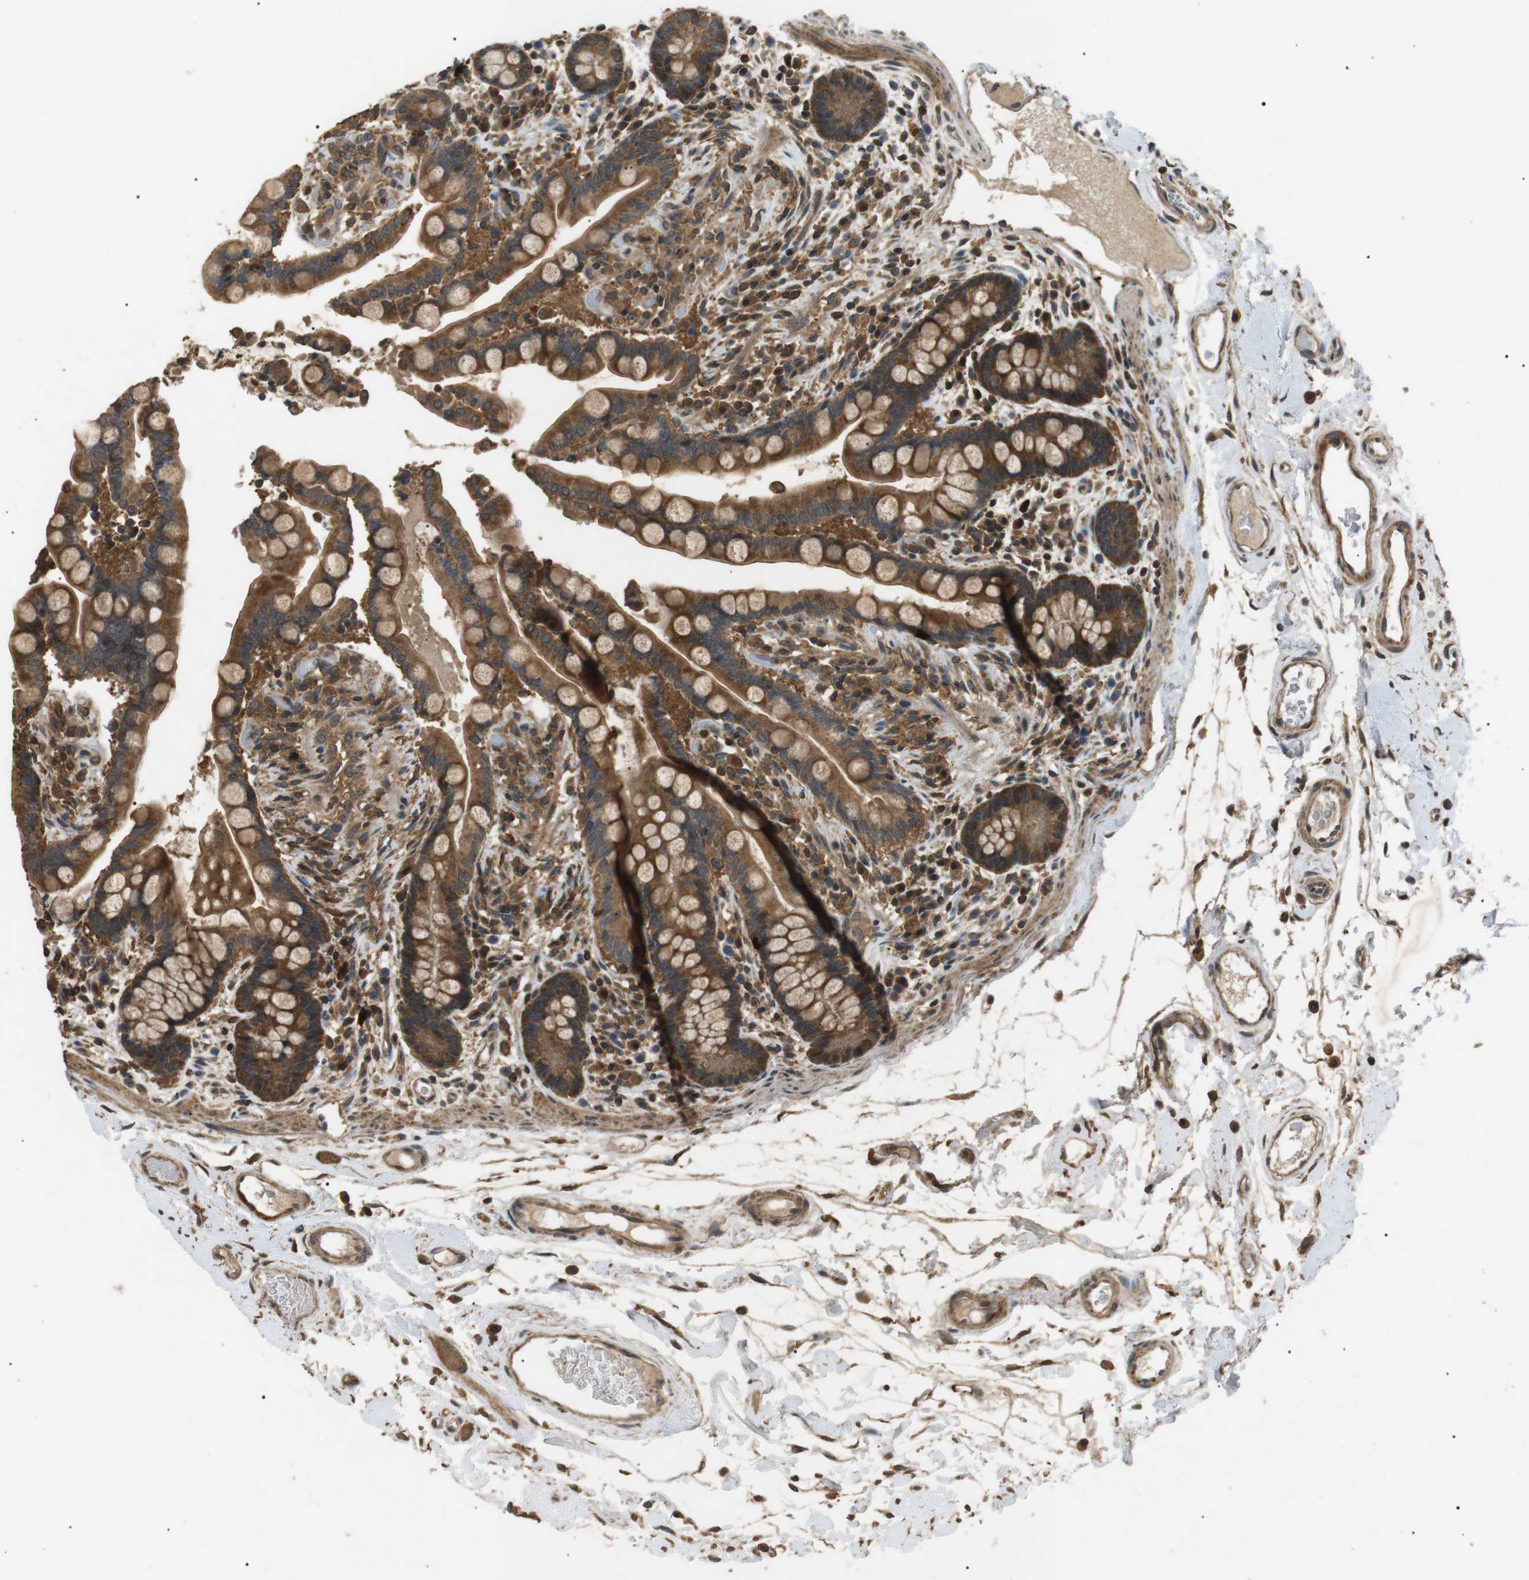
{"staining": {"intensity": "moderate", "quantity": ">75%", "location": "cytoplasmic/membranous"}, "tissue": "colon", "cell_type": "Endothelial cells", "image_type": "normal", "snomed": [{"axis": "morphology", "description": "Normal tissue, NOS"}, {"axis": "topography", "description": "Colon"}], "caption": "The immunohistochemical stain labels moderate cytoplasmic/membranous staining in endothelial cells of unremarkable colon. (DAB IHC with brightfield microscopy, high magnification).", "gene": "TBC1D15", "patient": {"sex": "male", "age": 73}}